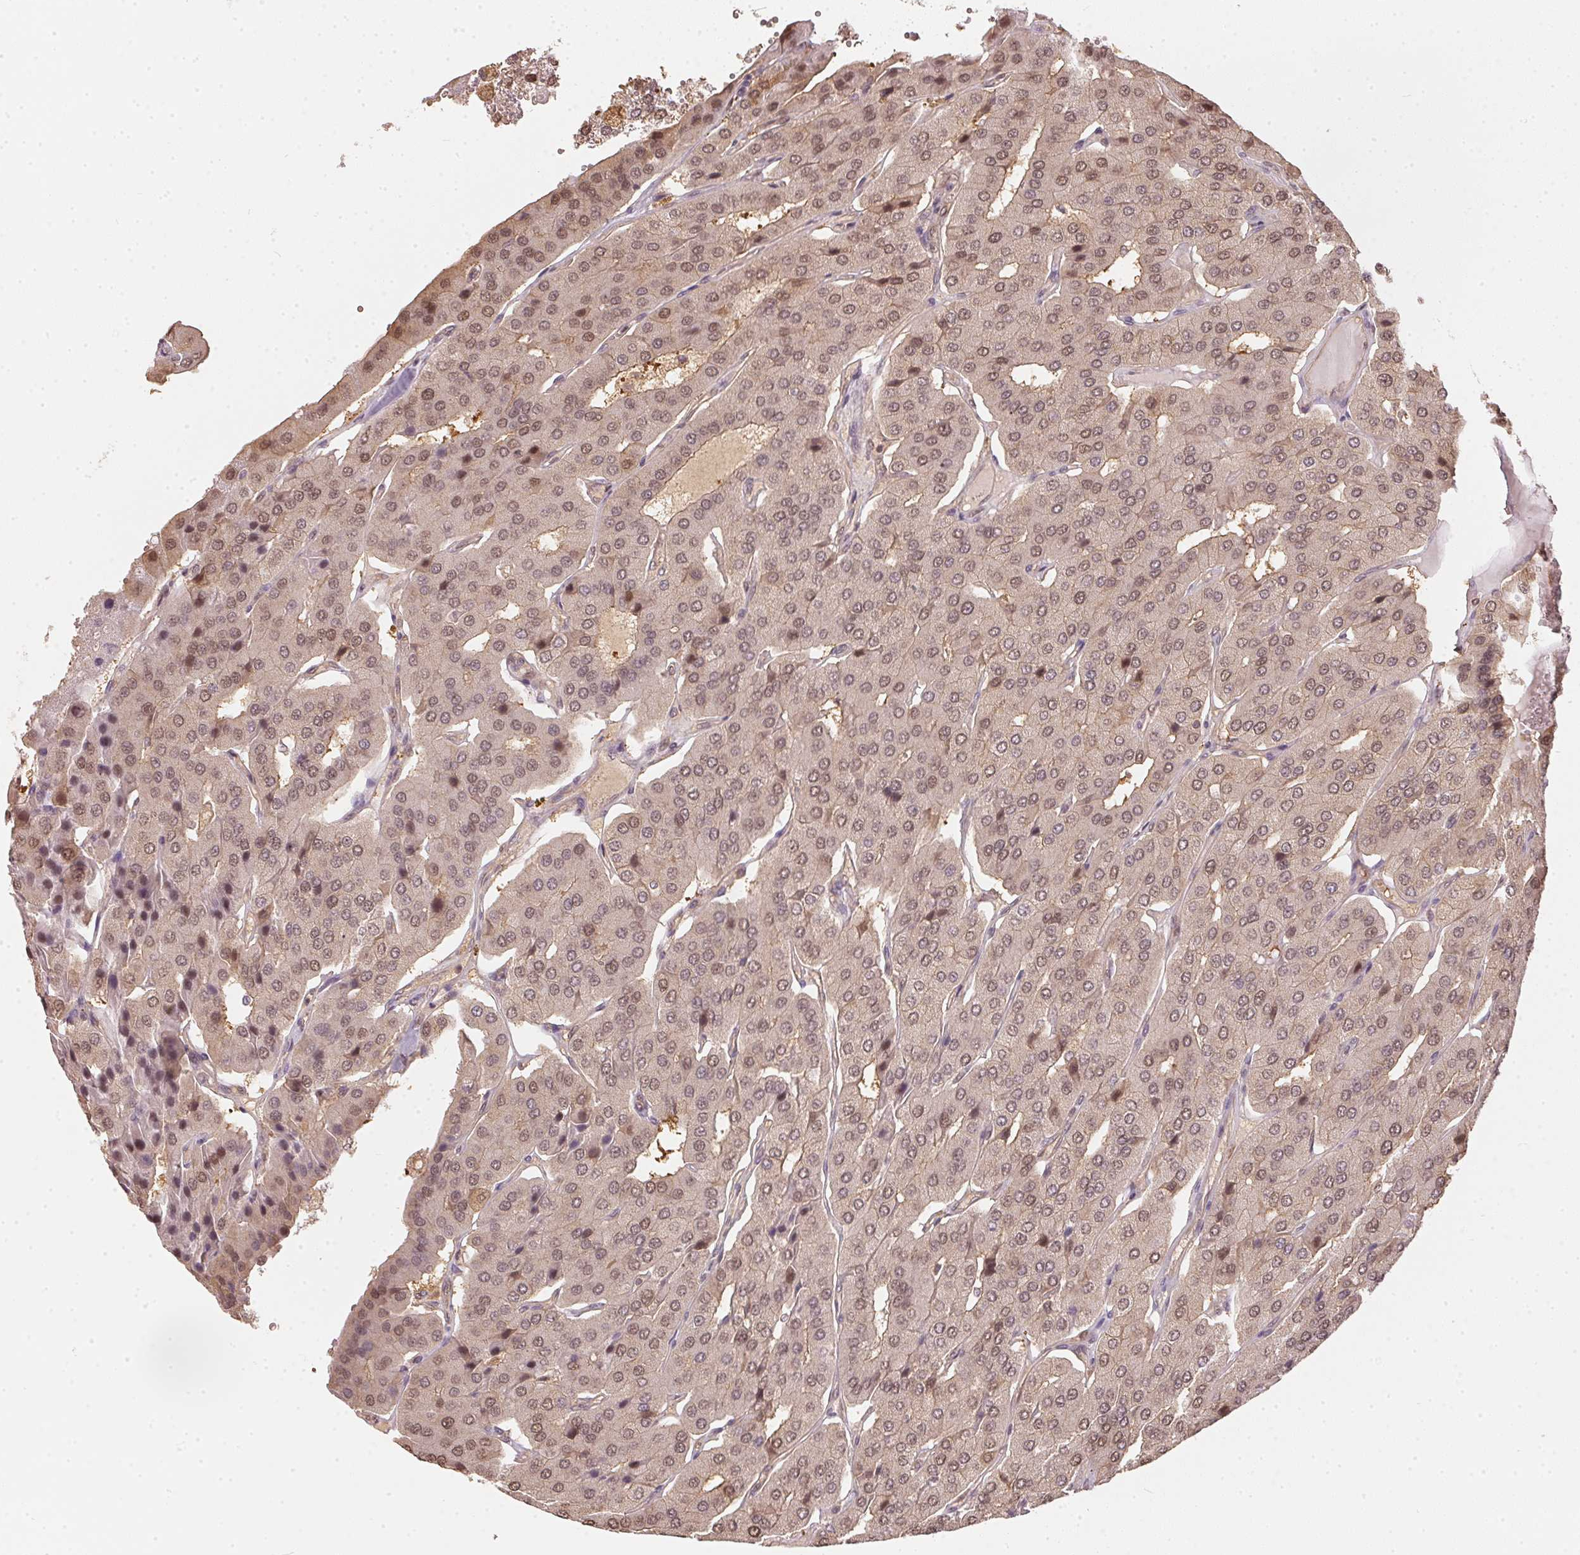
{"staining": {"intensity": "weak", "quantity": ">75%", "location": "nuclear"}, "tissue": "parathyroid gland", "cell_type": "Glandular cells", "image_type": "normal", "snomed": [{"axis": "morphology", "description": "Normal tissue, NOS"}, {"axis": "morphology", "description": "Adenoma, NOS"}, {"axis": "topography", "description": "Parathyroid gland"}], "caption": "A histopathology image showing weak nuclear staining in approximately >75% of glandular cells in unremarkable parathyroid gland, as visualized by brown immunohistochemical staining.", "gene": "BLMH", "patient": {"sex": "female", "age": 86}}